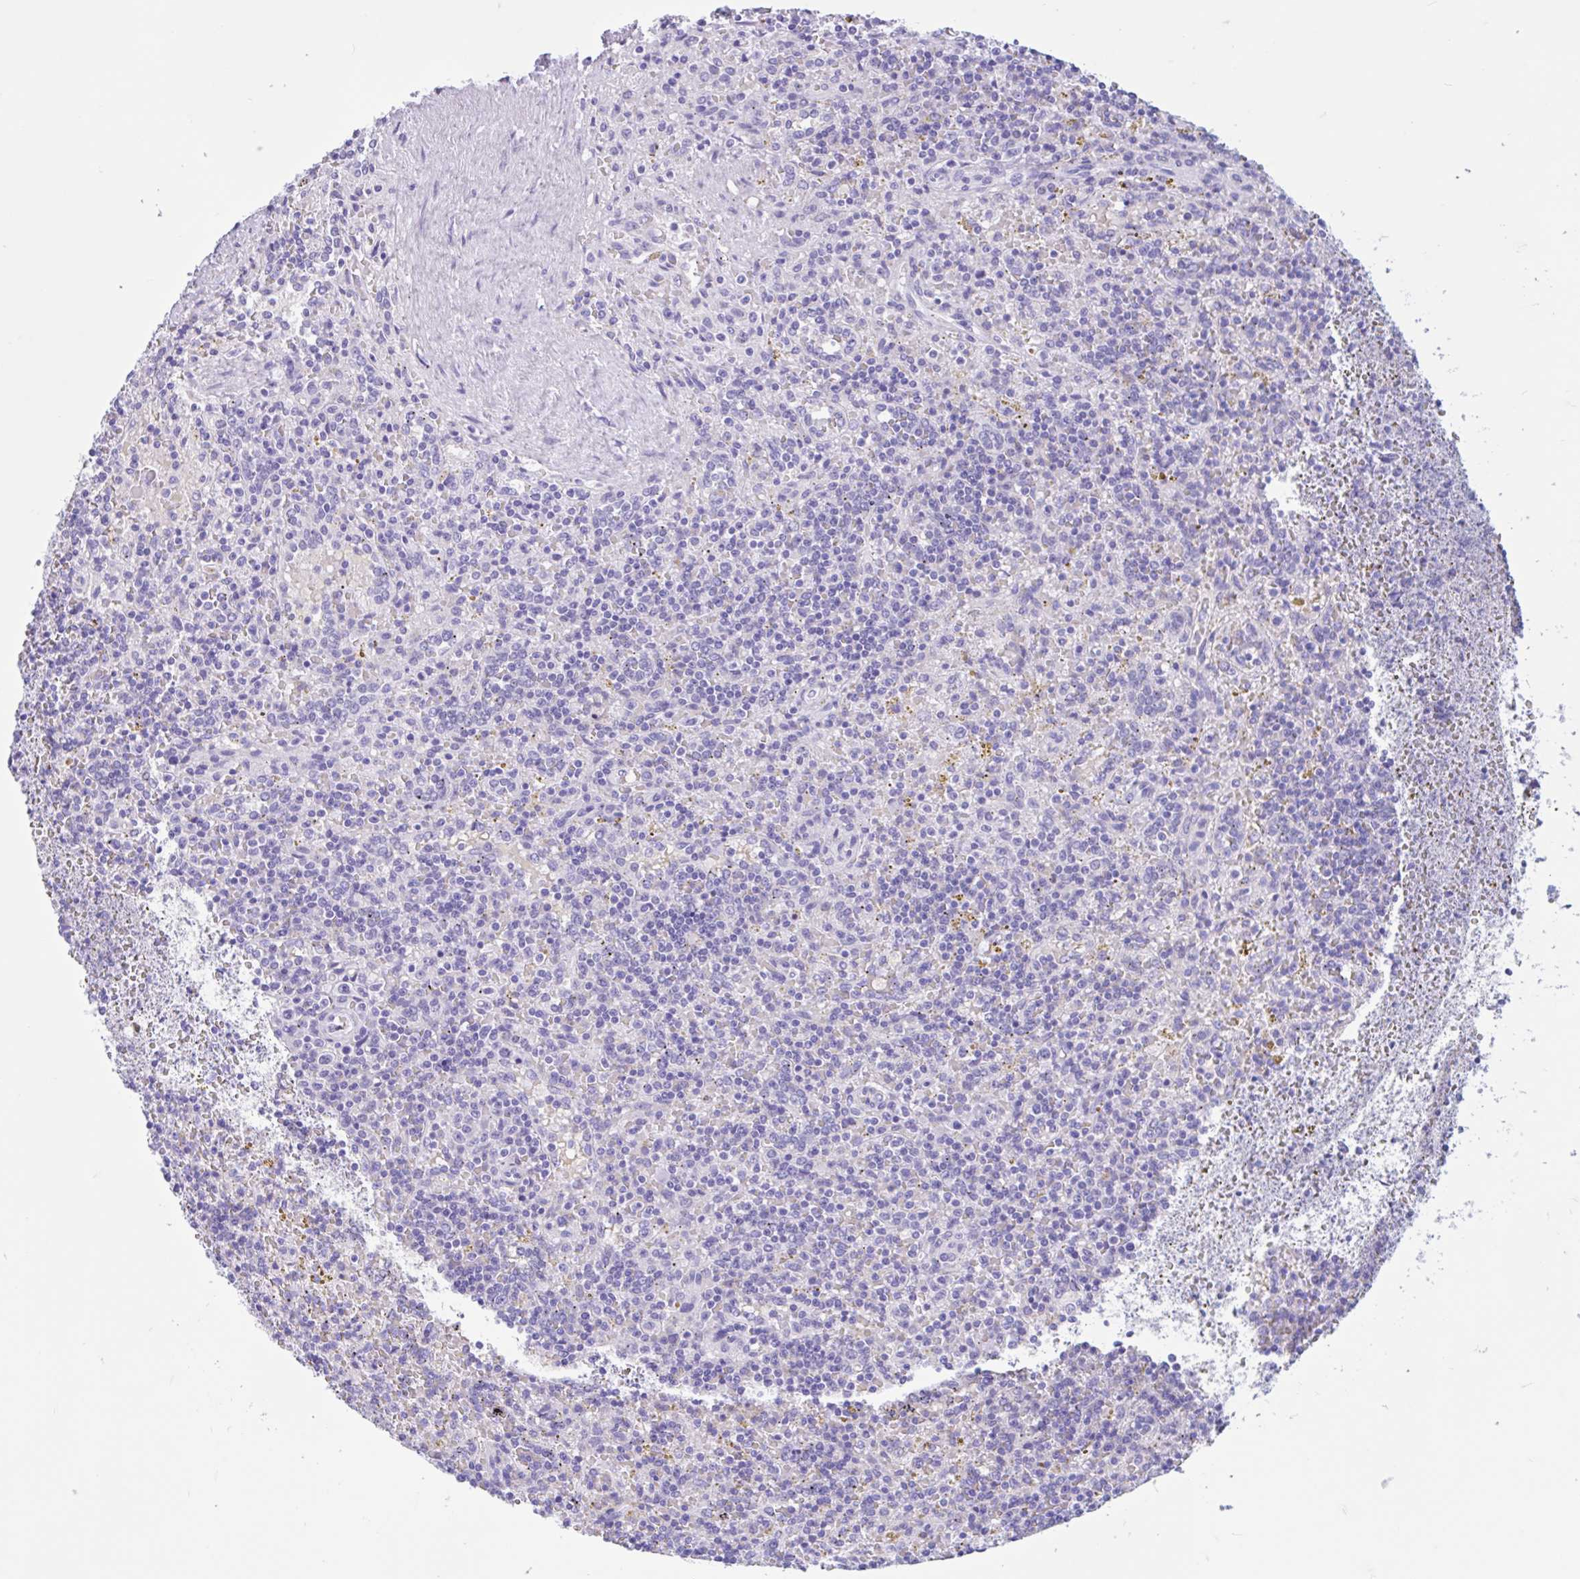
{"staining": {"intensity": "negative", "quantity": "none", "location": "none"}, "tissue": "lymphoma", "cell_type": "Tumor cells", "image_type": "cancer", "snomed": [{"axis": "morphology", "description": "Malignant lymphoma, non-Hodgkin's type, Low grade"}, {"axis": "topography", "description": "Spleen"}], "caption": "This is an IHC histopathology image of human lymphoma. There is no staining in tumor cells.", "gene": "ZNF319", "patient": {"sex": "male", "age": 67}}